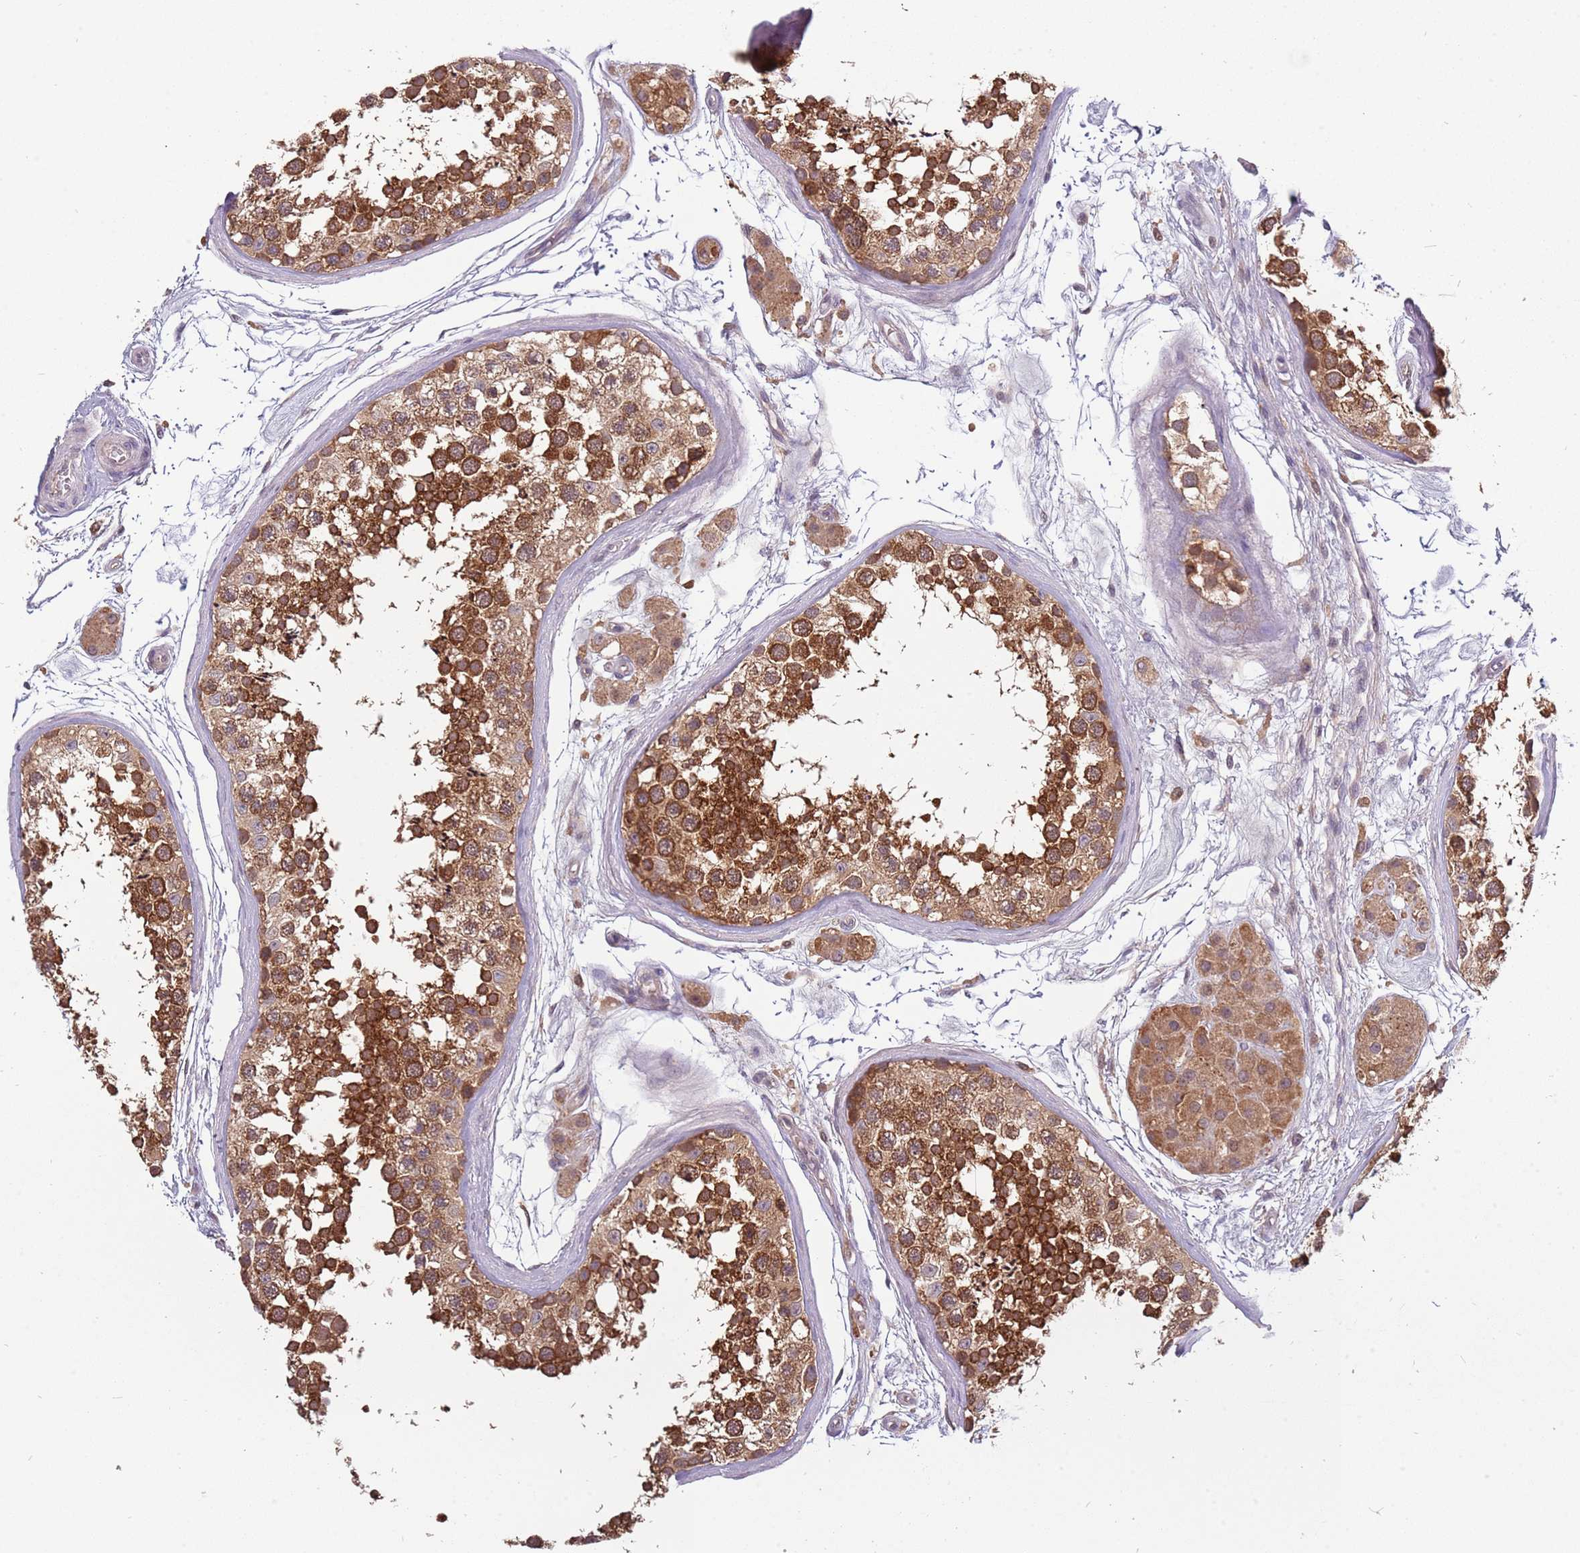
{"staining": {"intensity": "strong", "quantity": ">75%", "location": "cytoplasmic/membranous"}, "tissue": "testis", "cell_type": "Cells in seminiferous ducts", "image_type": "normal", "snomed": [{"axis": "morphology", "description": "Normal tissue, NOS"}, {"axis": "topography", "description": "Testis"}], "caption": "Approximately >75% of cells in seminiferous ducts in normal testis demonstrate strong cytoplasmic/membranous protein positivity as visualized by brown immunohistochemical staining.", "gene": "USP32", "patient": {"sex": "male", "age": 56}}